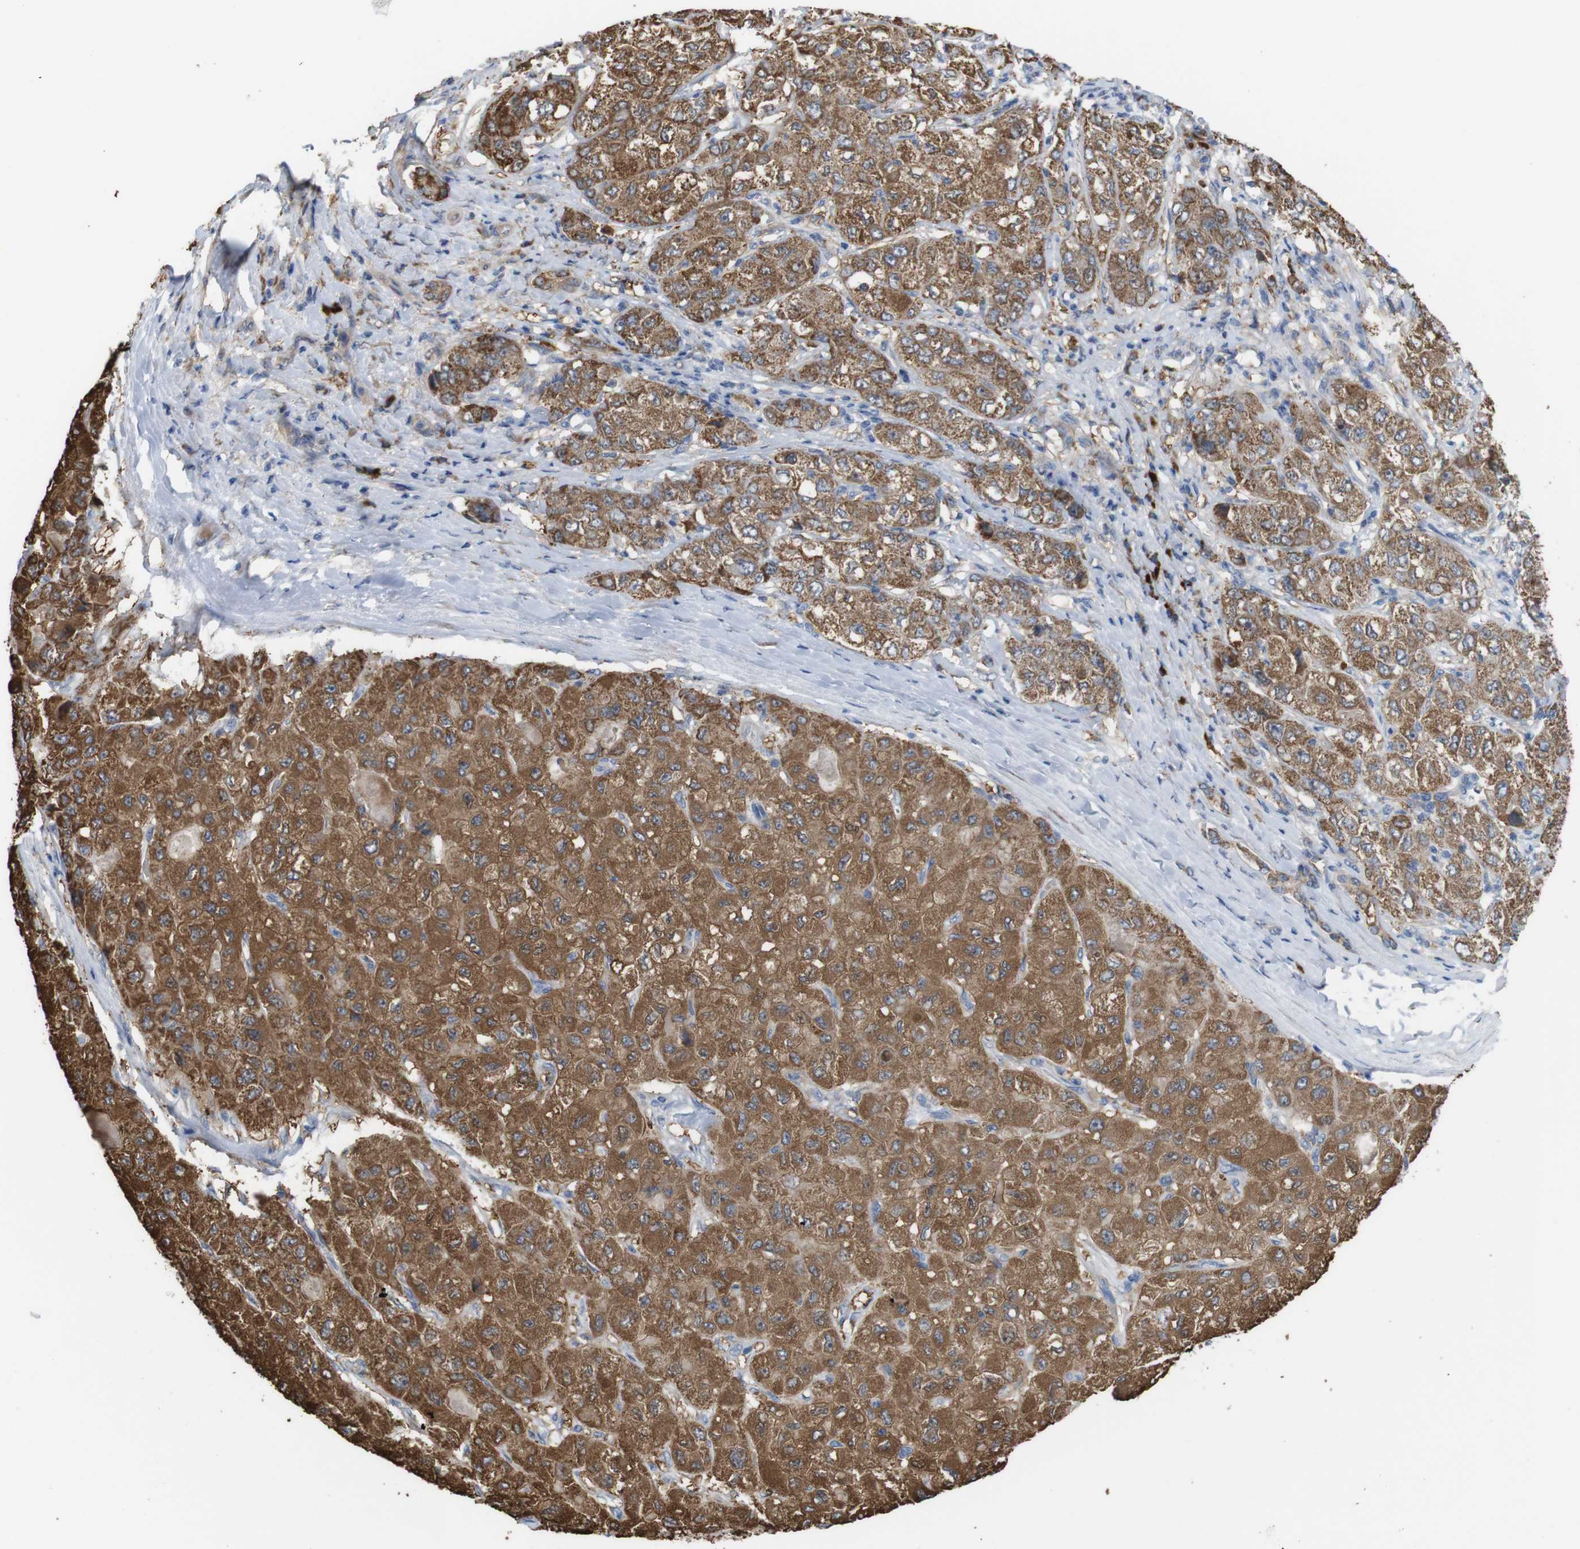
{"staining": {"intensity": "moderate", "quantity": ">75%", "location": "cytoplasmic/membranous"}, "tissue": "liver cancer", "cell_type": "Tumor cells", "image_type": "cancer", "snomed": [{"axis": "morphology", "description": "Carcinoma, Hepatocellular, NOS"}, {"axis": "topography", "description": "Liver"}], "caption": "IHC of liver cancer exhibits medium levels of moderate cytoplasmic/membranous positivity in approximately >75% of tumor cells.", "gene": "PTPRR", "patient": {"sex": "male", "age": 80}}